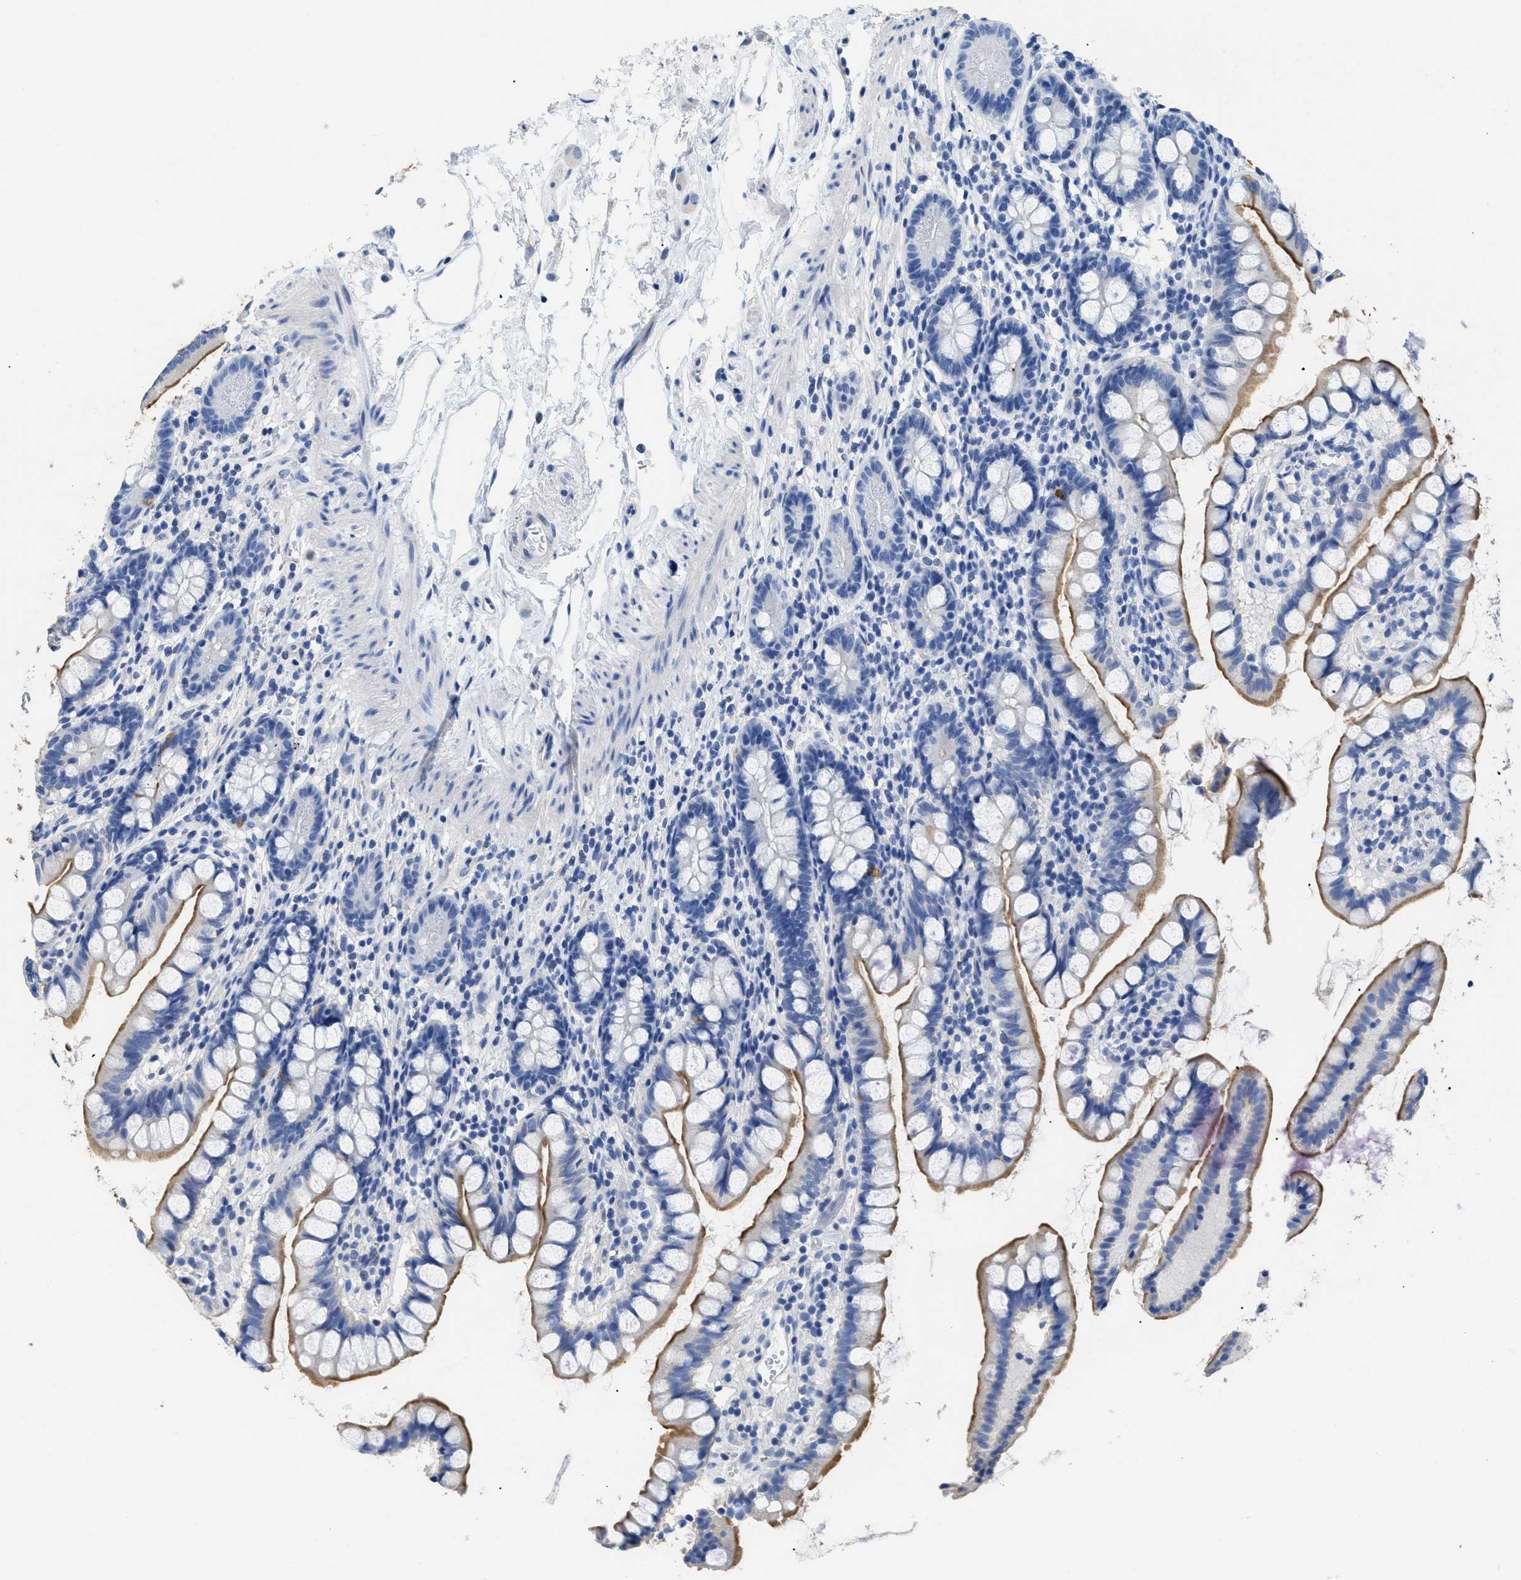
{"staining": {"intensity": "strong", "quantity": "25%-75%", "location": "cytoplasmic/membranous"}, "tissue": "small intestine", "cell_type": "Glandular cells", "image_type": "normal", "snomed": [{"axis": "morphology", "description": "Normal tissue, NOS"}, {"axis": "topography", "description": "Small intestine"}], "caption": "Brown immunohistochemical staining in normal small intestine reveals strong cytoplasmic/membranous expression in about 25%-75% of glandular cells.", "gene": "DLC1", "patient": {"sex": "female", "age": 84}}